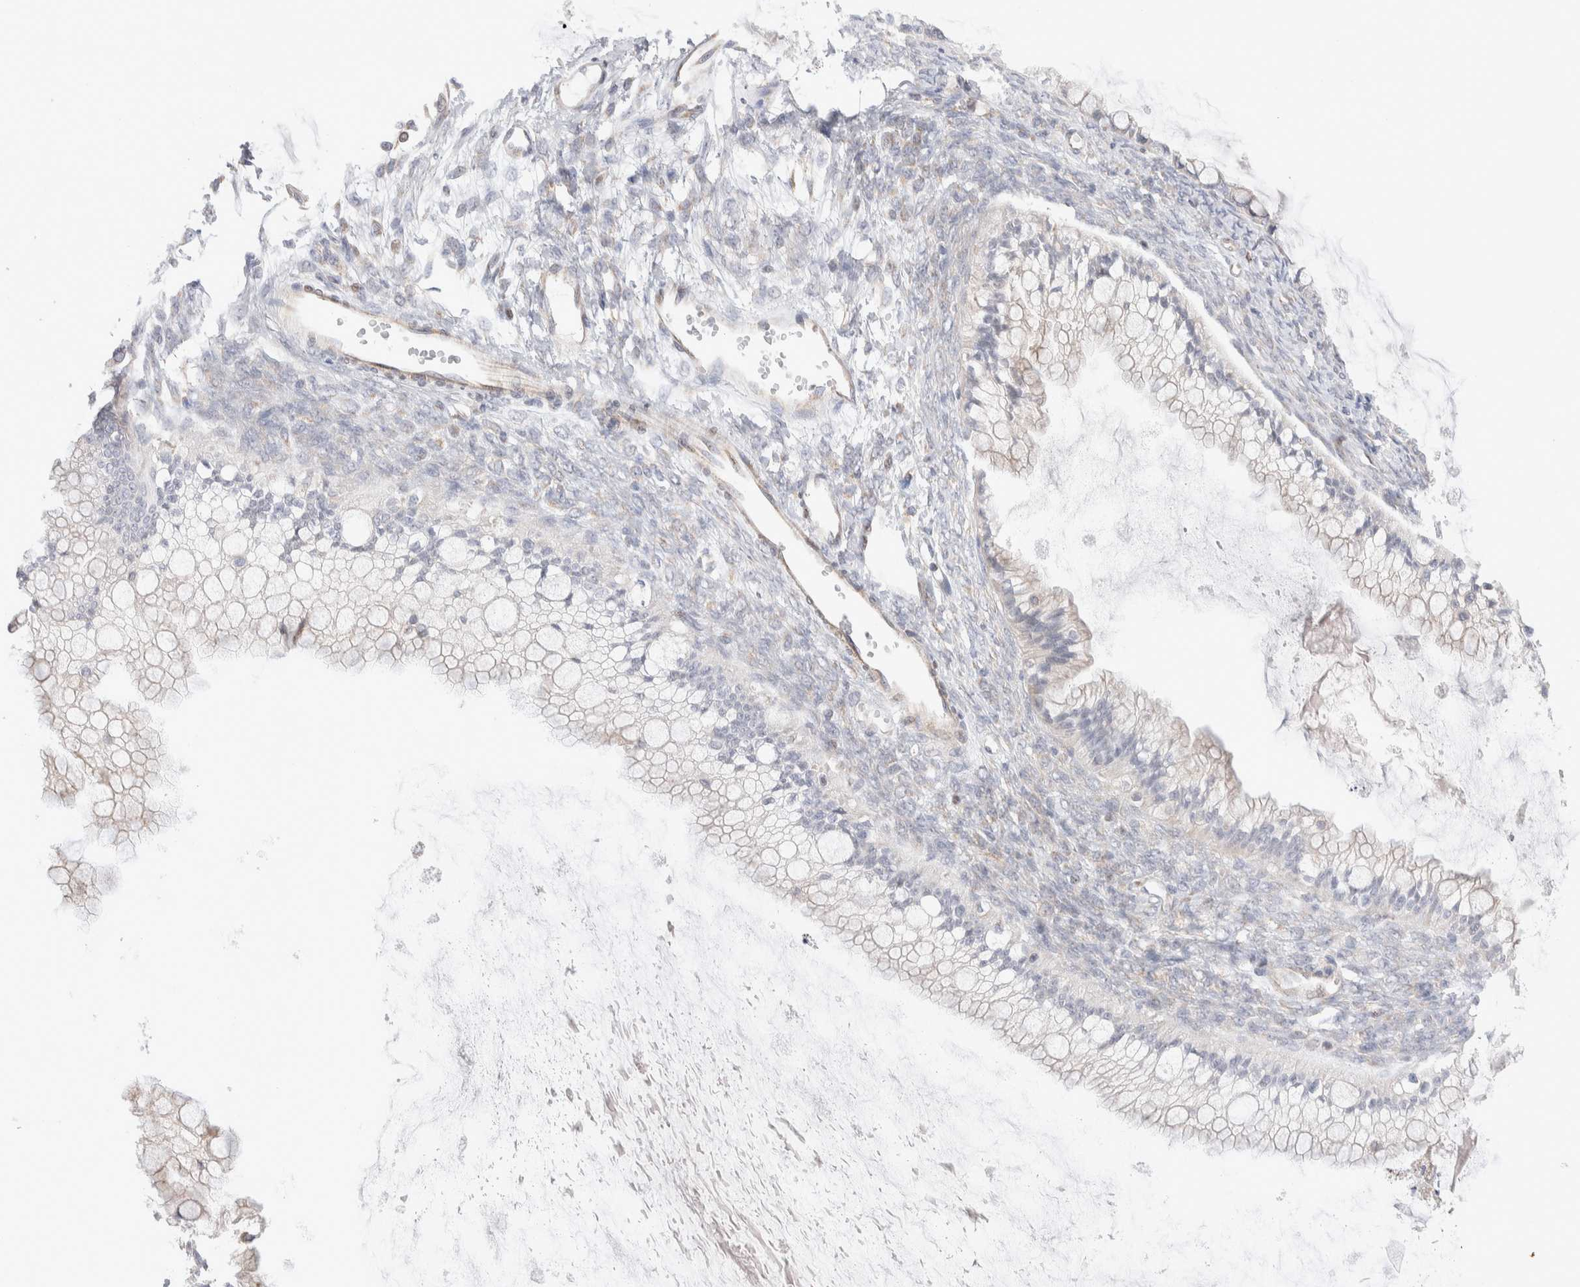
{"staining": {"intensity": "negative", "quantity": "none", "location": "none"}, "tissue": "ovarian cancer", "cell_type": "Tumor cells", "image_type": "cancer", "snomed": [{"axis": "morphology", "description": "Cystadenocarcinoma, mucinous, NOS"}, {"axis": "topography", "description": "Ovary"}], "caption": "Tumor cells are negative for protein expression in human mucinous cystadenocarcinoma (ovarian).", "gene": "ZNF695", "patient": {"sex": "female", "age": 57}}